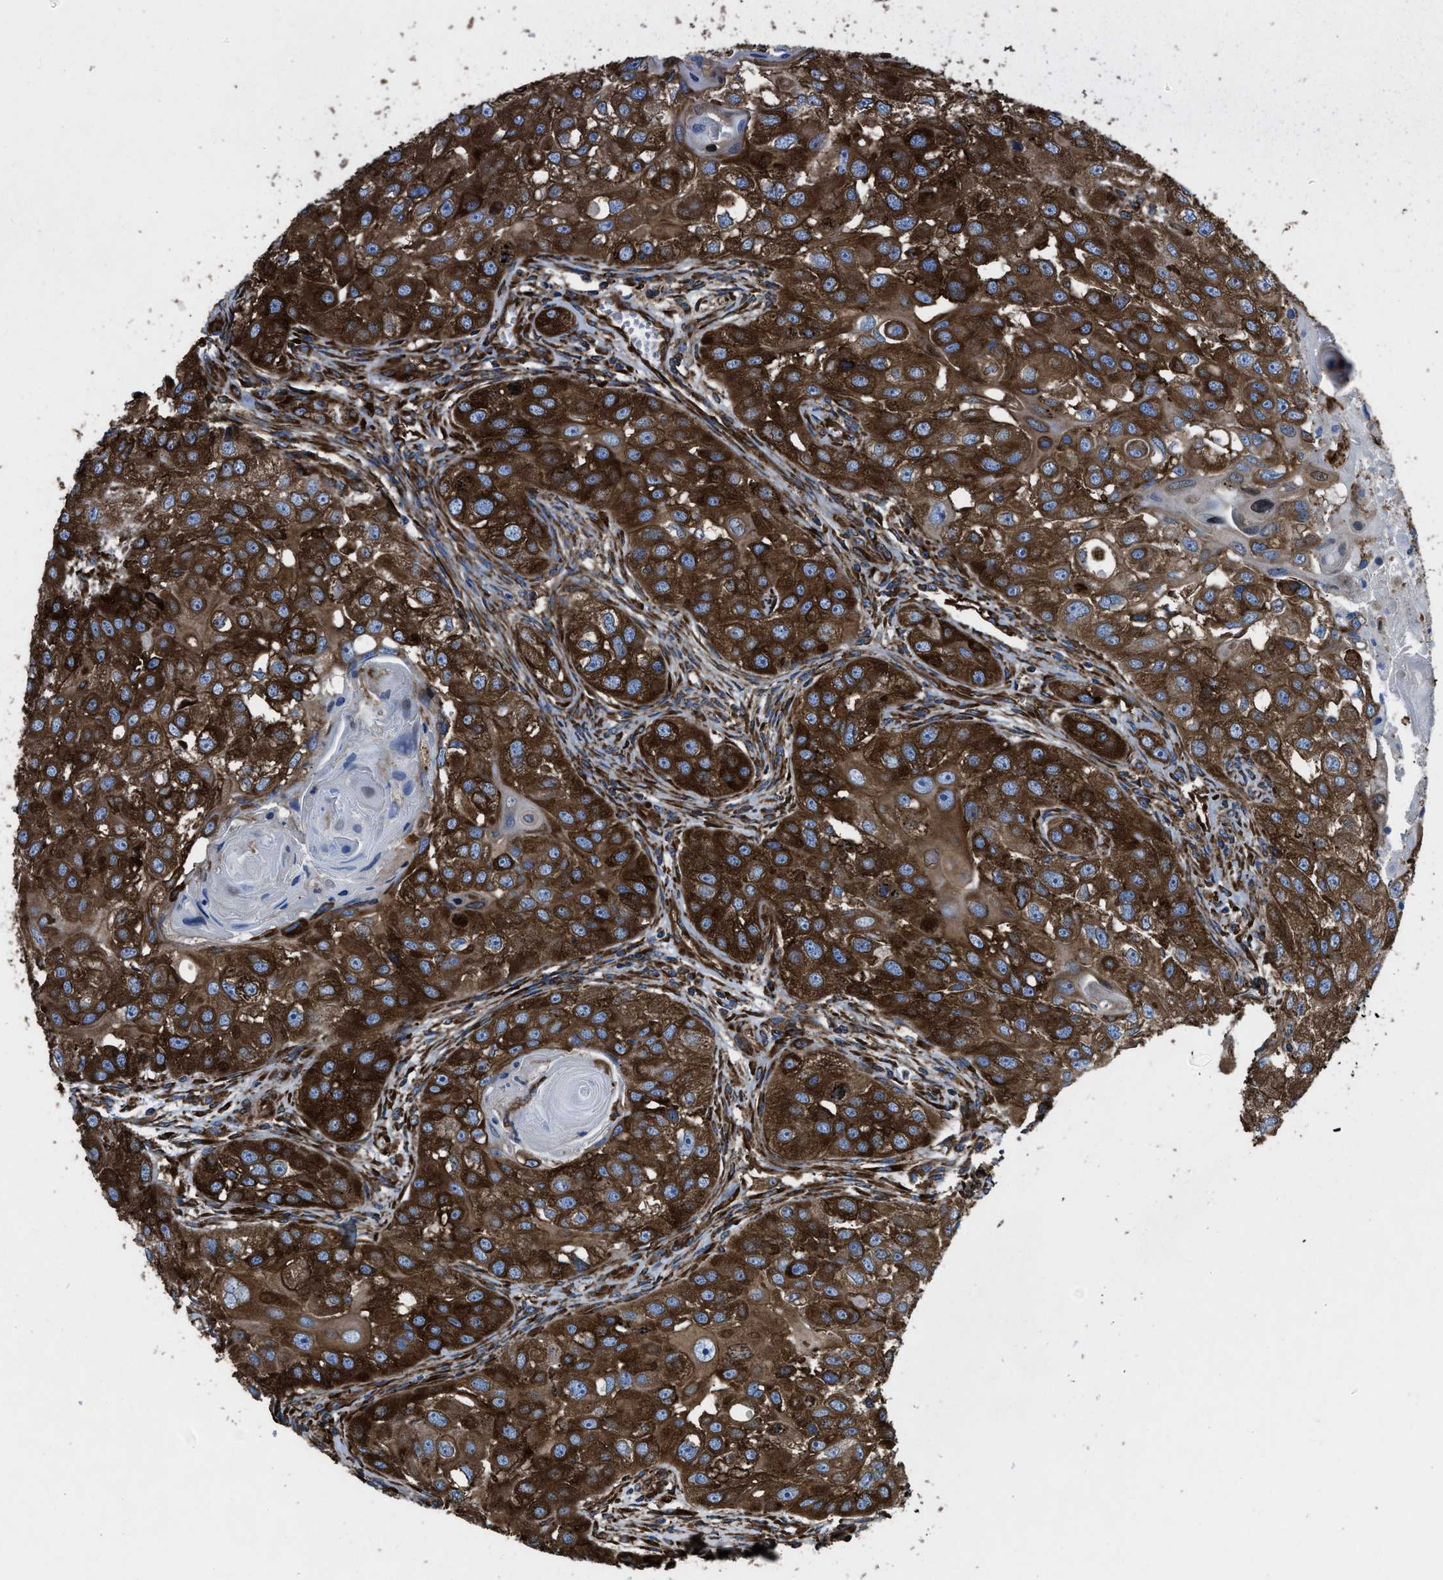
{"staining": {"intensity": "strong", "quantity": ">75%", "location": "cytoplasmic/membranous"}, "tissue": "head and neck cancer", "cell_type": "Tumor cells", "image_type": "cancer", "snomed": [{"axis": "morphology", "description": "Normal tissue, NOS"}, {"axis": "morphology", "description": "Squamous cell carcinoma, NOS"}, {"axis": "topography", "description": "Skeletal muscle"}, {"axis": "topography", "description": "Head-Neck"}], "caption": "Squamous cell carcinoma (head and neck) stained with a brown dye displays strong cytoplasmic/membranous positive staining in approximately >75% of tumor cells.", "gene": "CAPRIN1", "patient": {"sex": "male", "age": 51}}